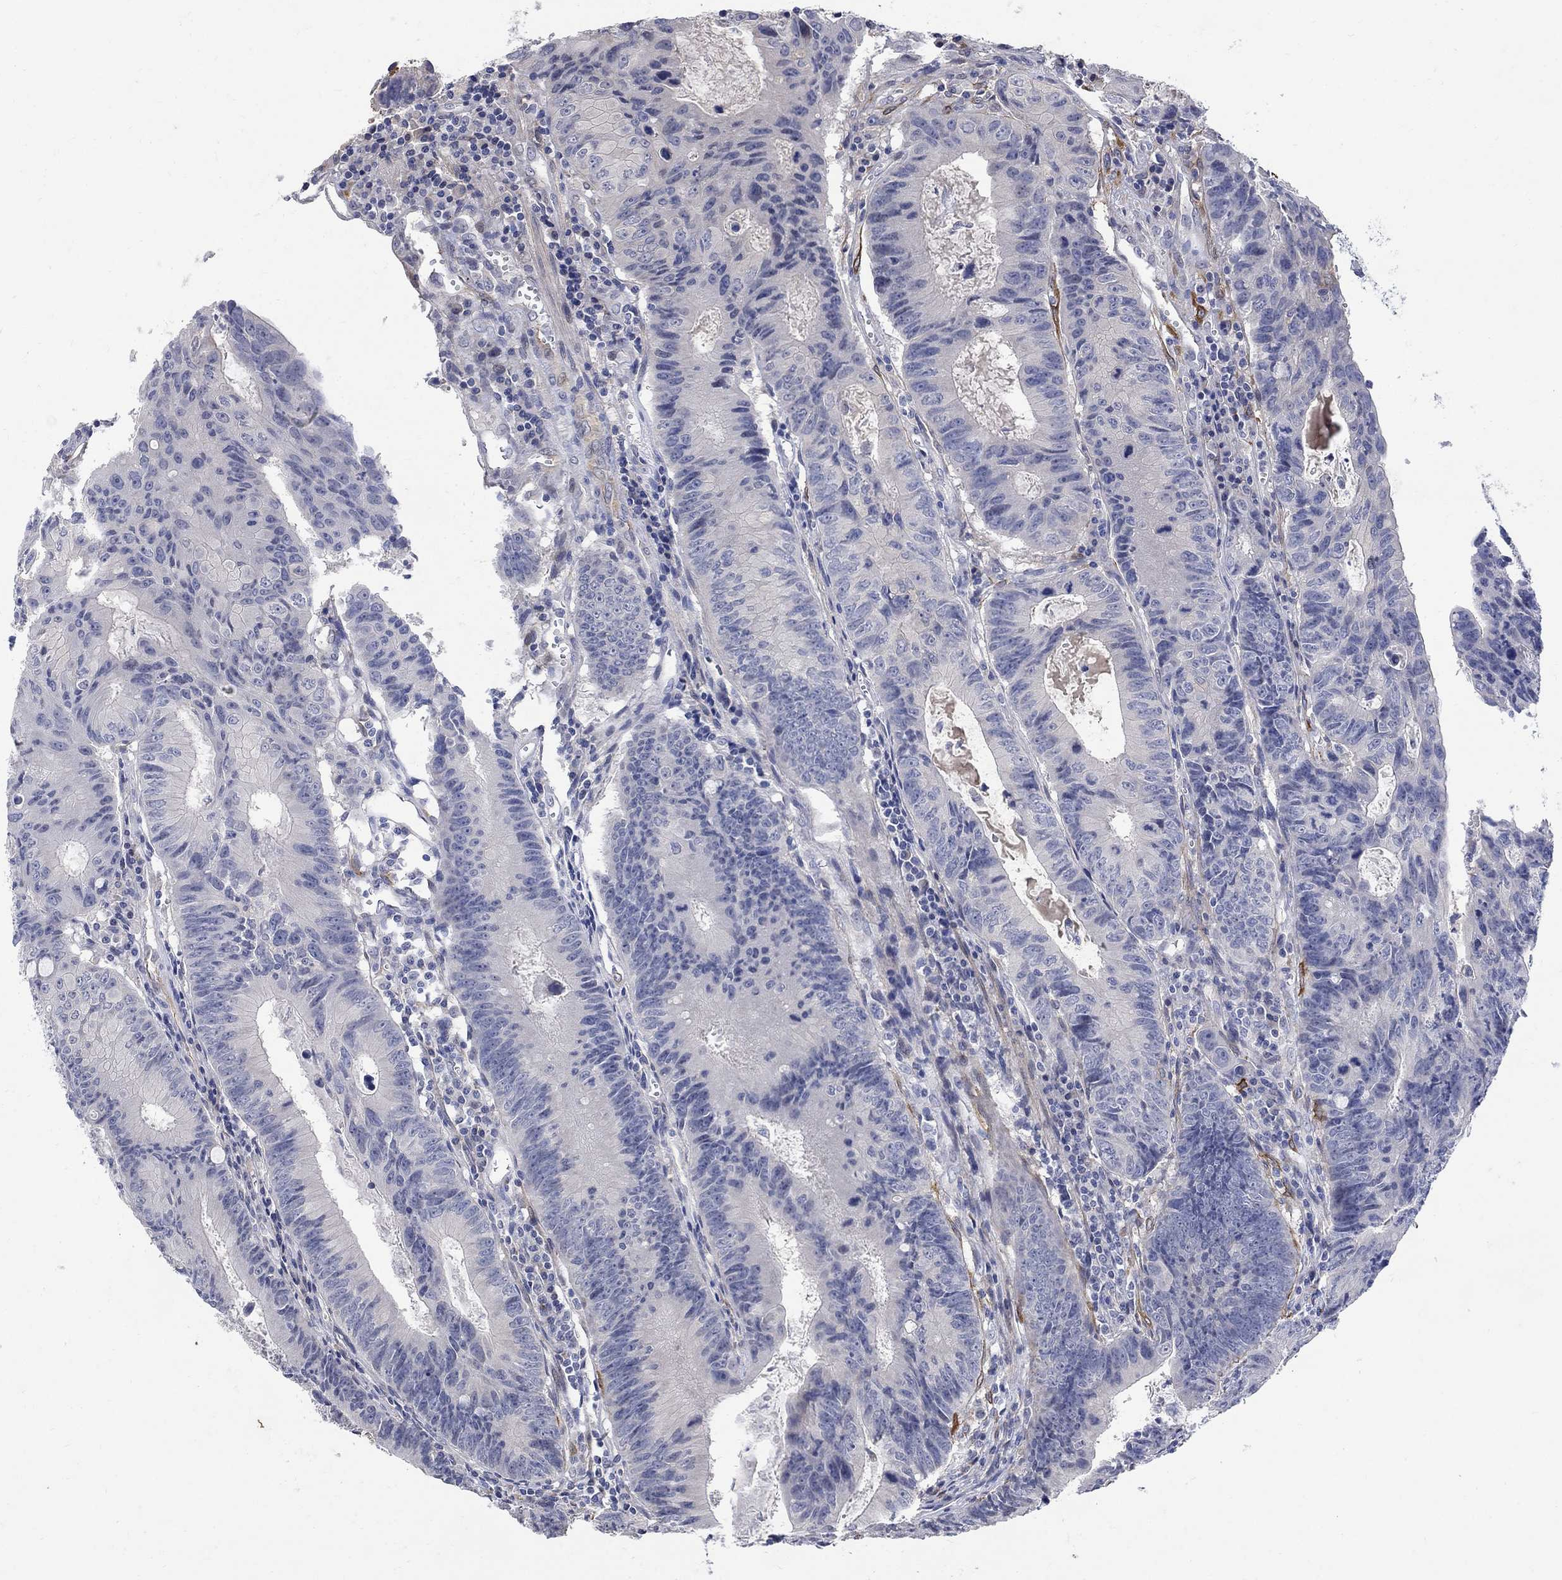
{"staining": {"intensity": "negative", "quantity": "none", "location": "none"}, "tissue": "colorectal cancer", "cell_type": "Tumor cells", "image_type": "cancer", "snomed": [{"axis": "morphology", "description": "Adenocarcinoma, NOS"}, {"axis": "topography", "description": "Colon"}], "caption": "Immunohistochemistry (IHC) of human adenocarcinoma (colorectal) shows no expression in tumor cells.", "gene": "TGM2", "patient": {"sex": "female", "age": 87}}